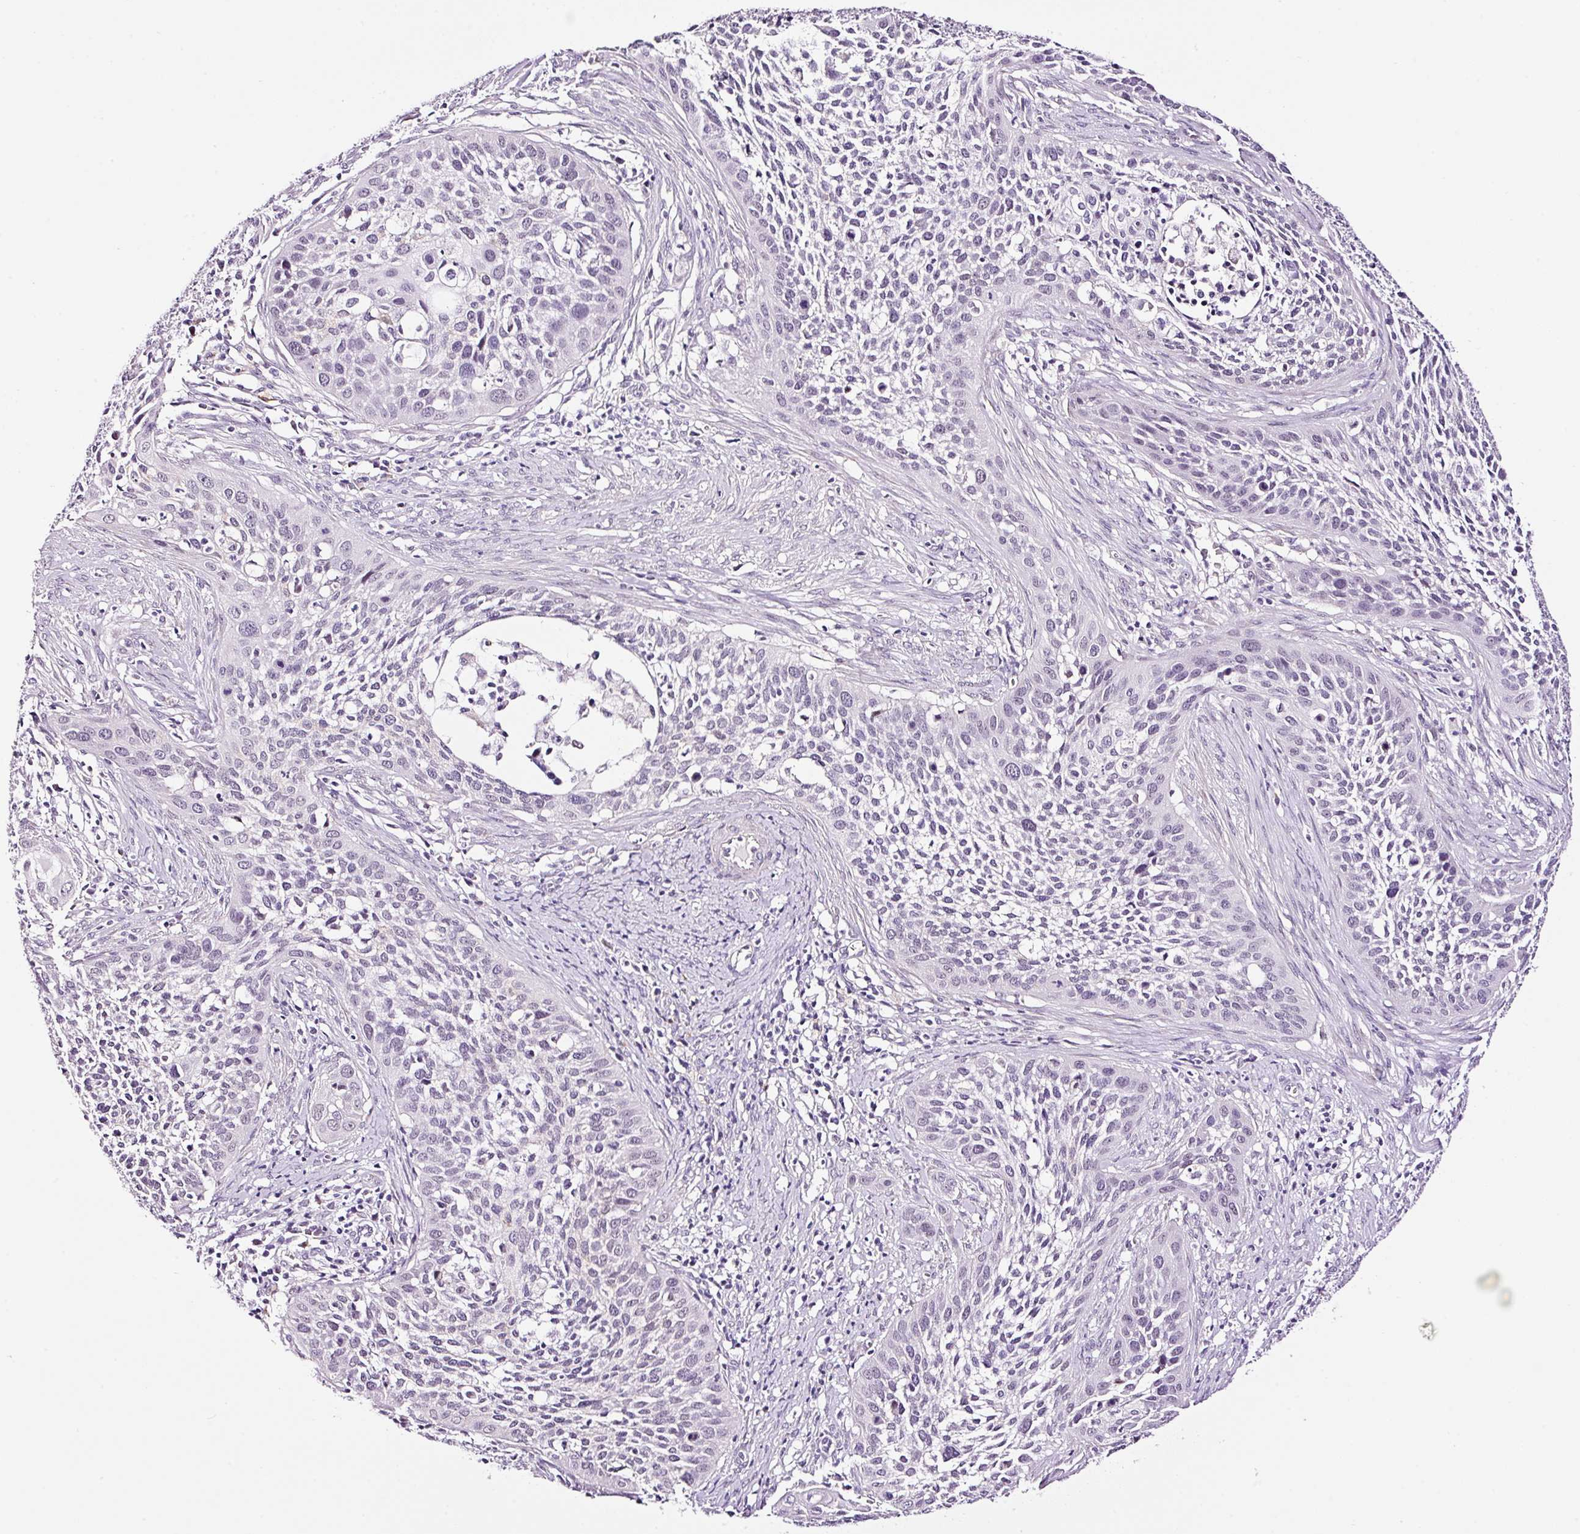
{"staining": {"intensity": "negative", "quantity": "none", "location": "none"}, "tissue": "cervical cancer", "cell_type": "Tumor cells", "image_type": "cancer", "snomed": [{"axis": "morphology", "description": "Squamous cell carcinoma, NOS"}, {"axis": "topography", "description": "Cervix"}], "caption": "Tumor cells are negative for protein expression in human cervical cancer. The staining is performed using DAB (3,3'-diaminobenzidine) brown chromogen with nuclei counter-stained in using hematoxylin.", "gene": "RTF2", "patient": {"sex": "female", "age": 34}}